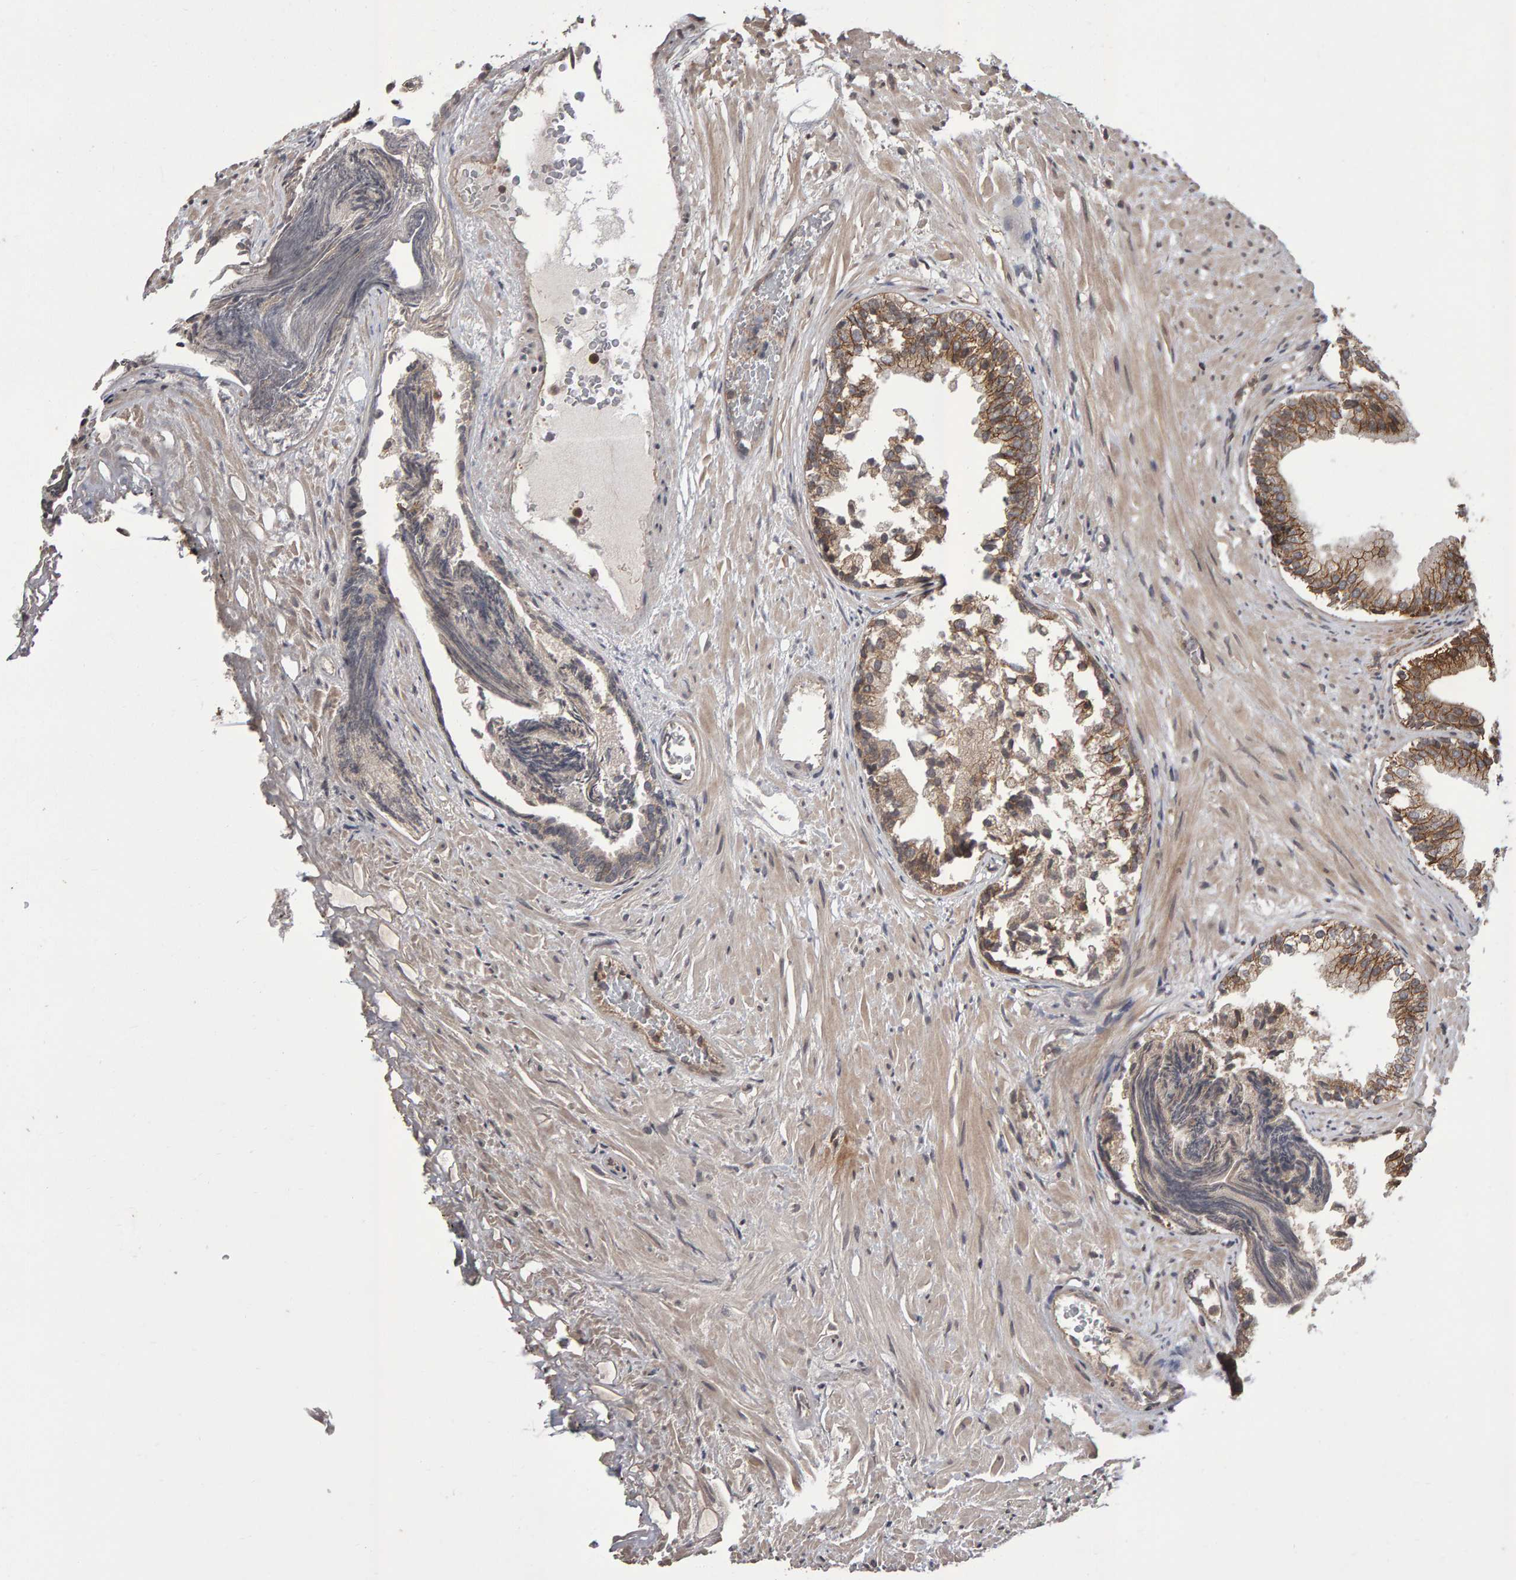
{"staining": {"intensity": "moderate", "quantity": ">75%", "location": "cytoplasmic/membranous"}, "tissue": "prostate", "cell_type": "Glandular cells", "image_type": "normal", "snomed": [{"axis": "morphology", "description": "Normal tissue, NOS"}, {"axis": "topography", "description": "Prostate"}], "caption": "About >75% of glandular cells in benign prostate show moderate cytoplasmic/membranous protein positivity as visualized by brown immunohistochemical staining.", "gene": "SCRIB", "patient": {"sex": "male", "age": 76}}